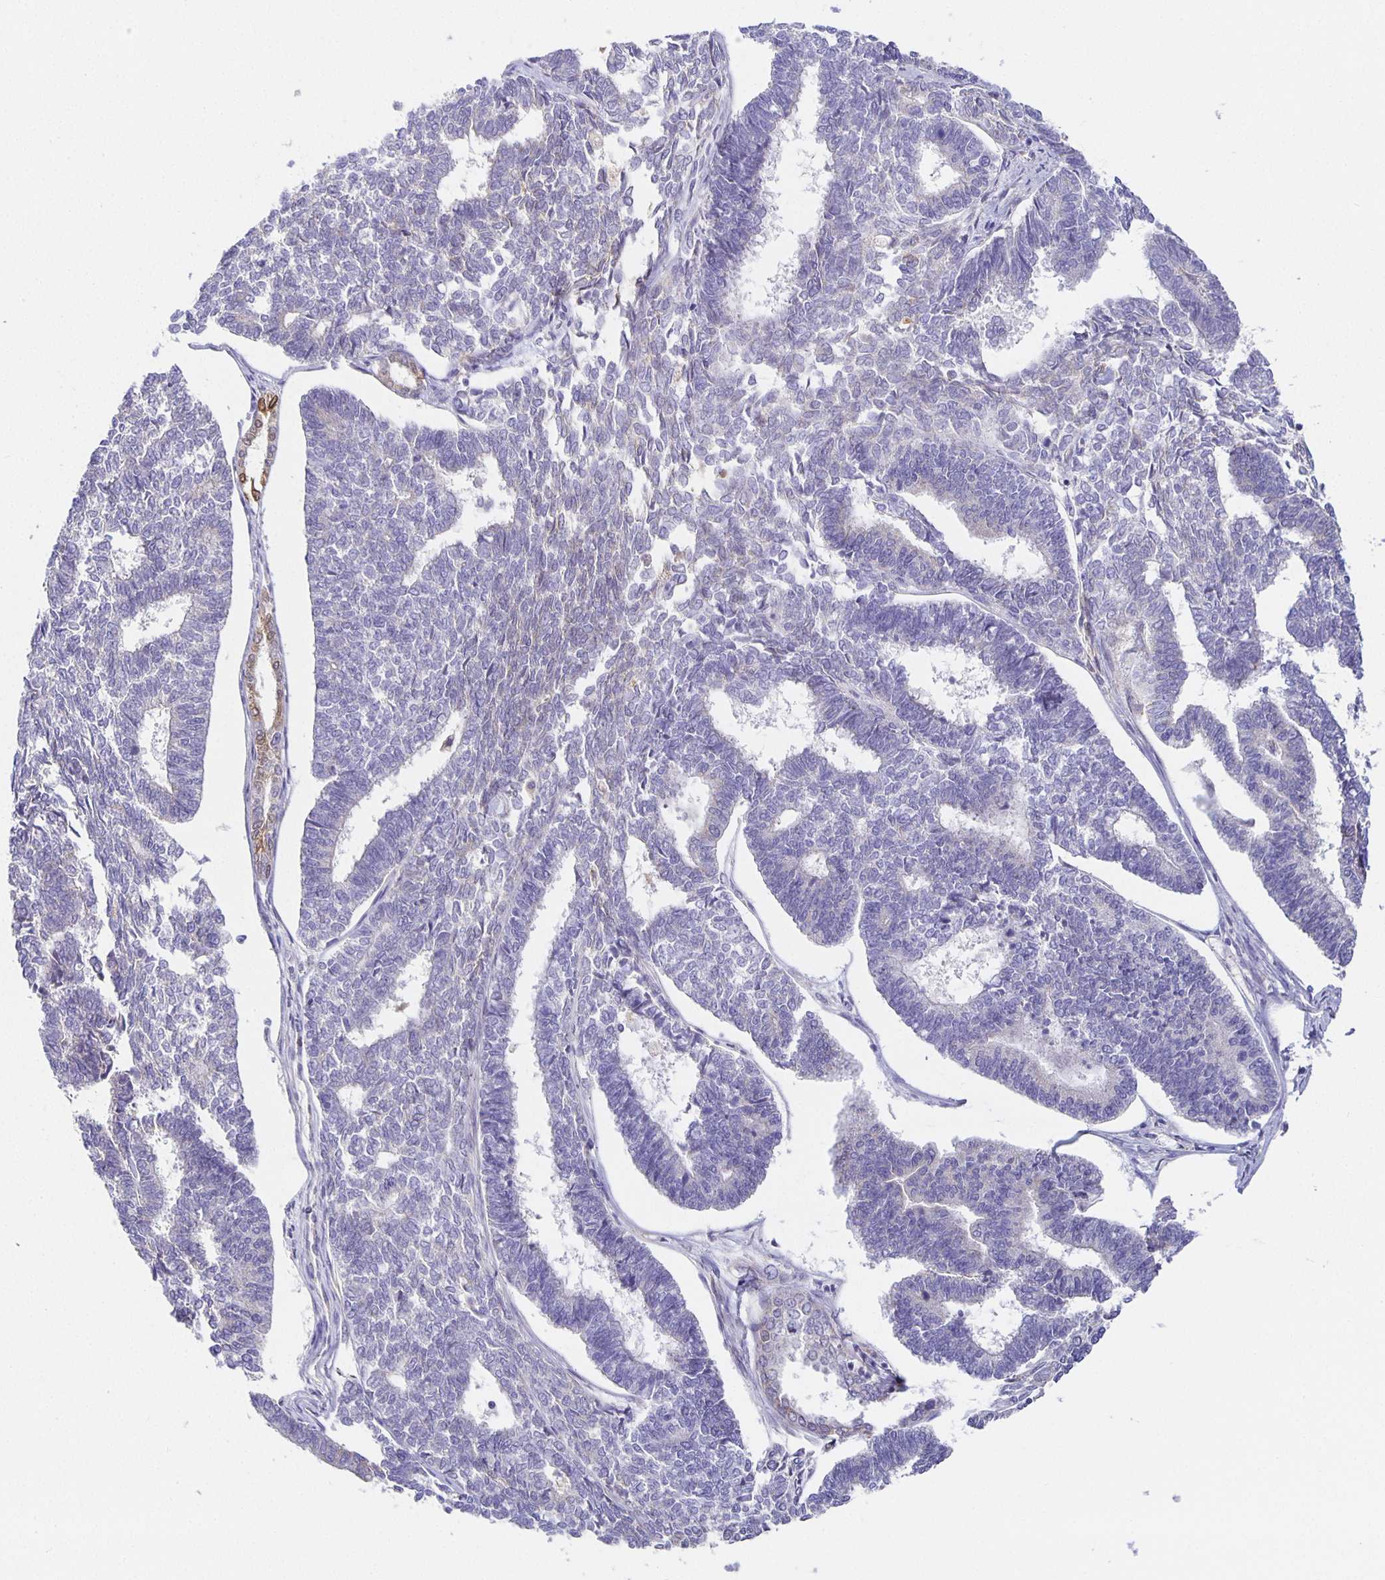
{"staining": {"intensity": "negative", "quantity": "none", "location": "none"}, "tissue": "endometrial cancer", "cell_type": "Tumor cells", "image_type": "cancer", "snomed": [{"axis": "morphology", "description": "Adenocarcinoma, NOS"}, {"axis": "topography", "description": "Endometrium"}], "caption": "Micrograph shows no significant protein expression in tumor cells of endometrial cancer (adenocarcinoma).", "gene": "FLRT3", "patient": {"sex": "female", "age": 70}}